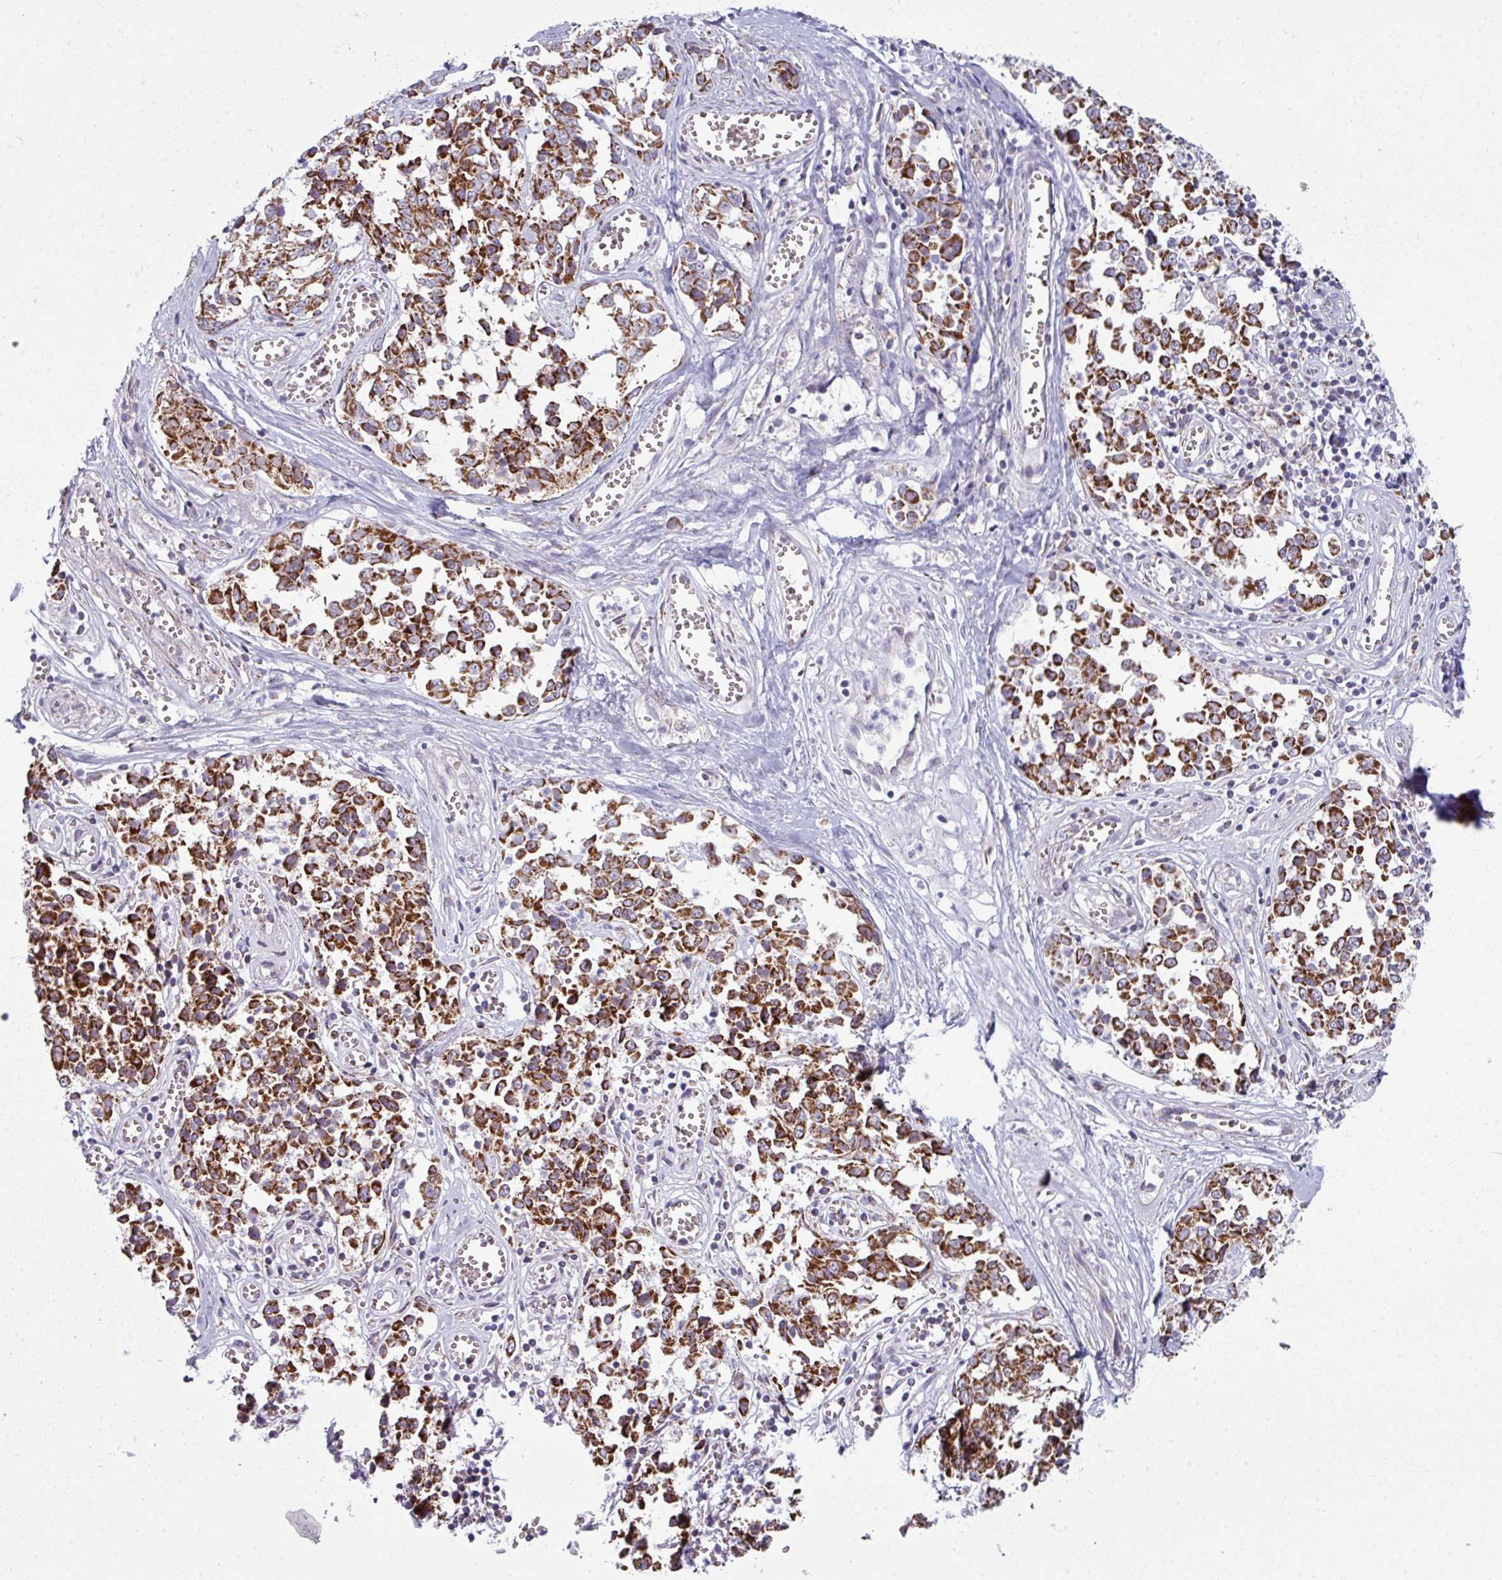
{"staining": {"intensity": "strong", "quantity": ">75%", "location": "cytoplasmic/membranous"}, "tissue": "melanoma", "cell_type": "Tumor cells", "image_type": "cancer", "snomed": [{"axis": "morphology", "description": "Malignant melanoma, NOS"}, {"axis": "topography", "description": "Skin"}], "caption": "Protein analysis of melanoma tissue displays strong cytoplasmic/membranous expression in about >75% of tumor cells.", "gene": "ZNF615", "patient": {"sex": "female", "age": 64}}